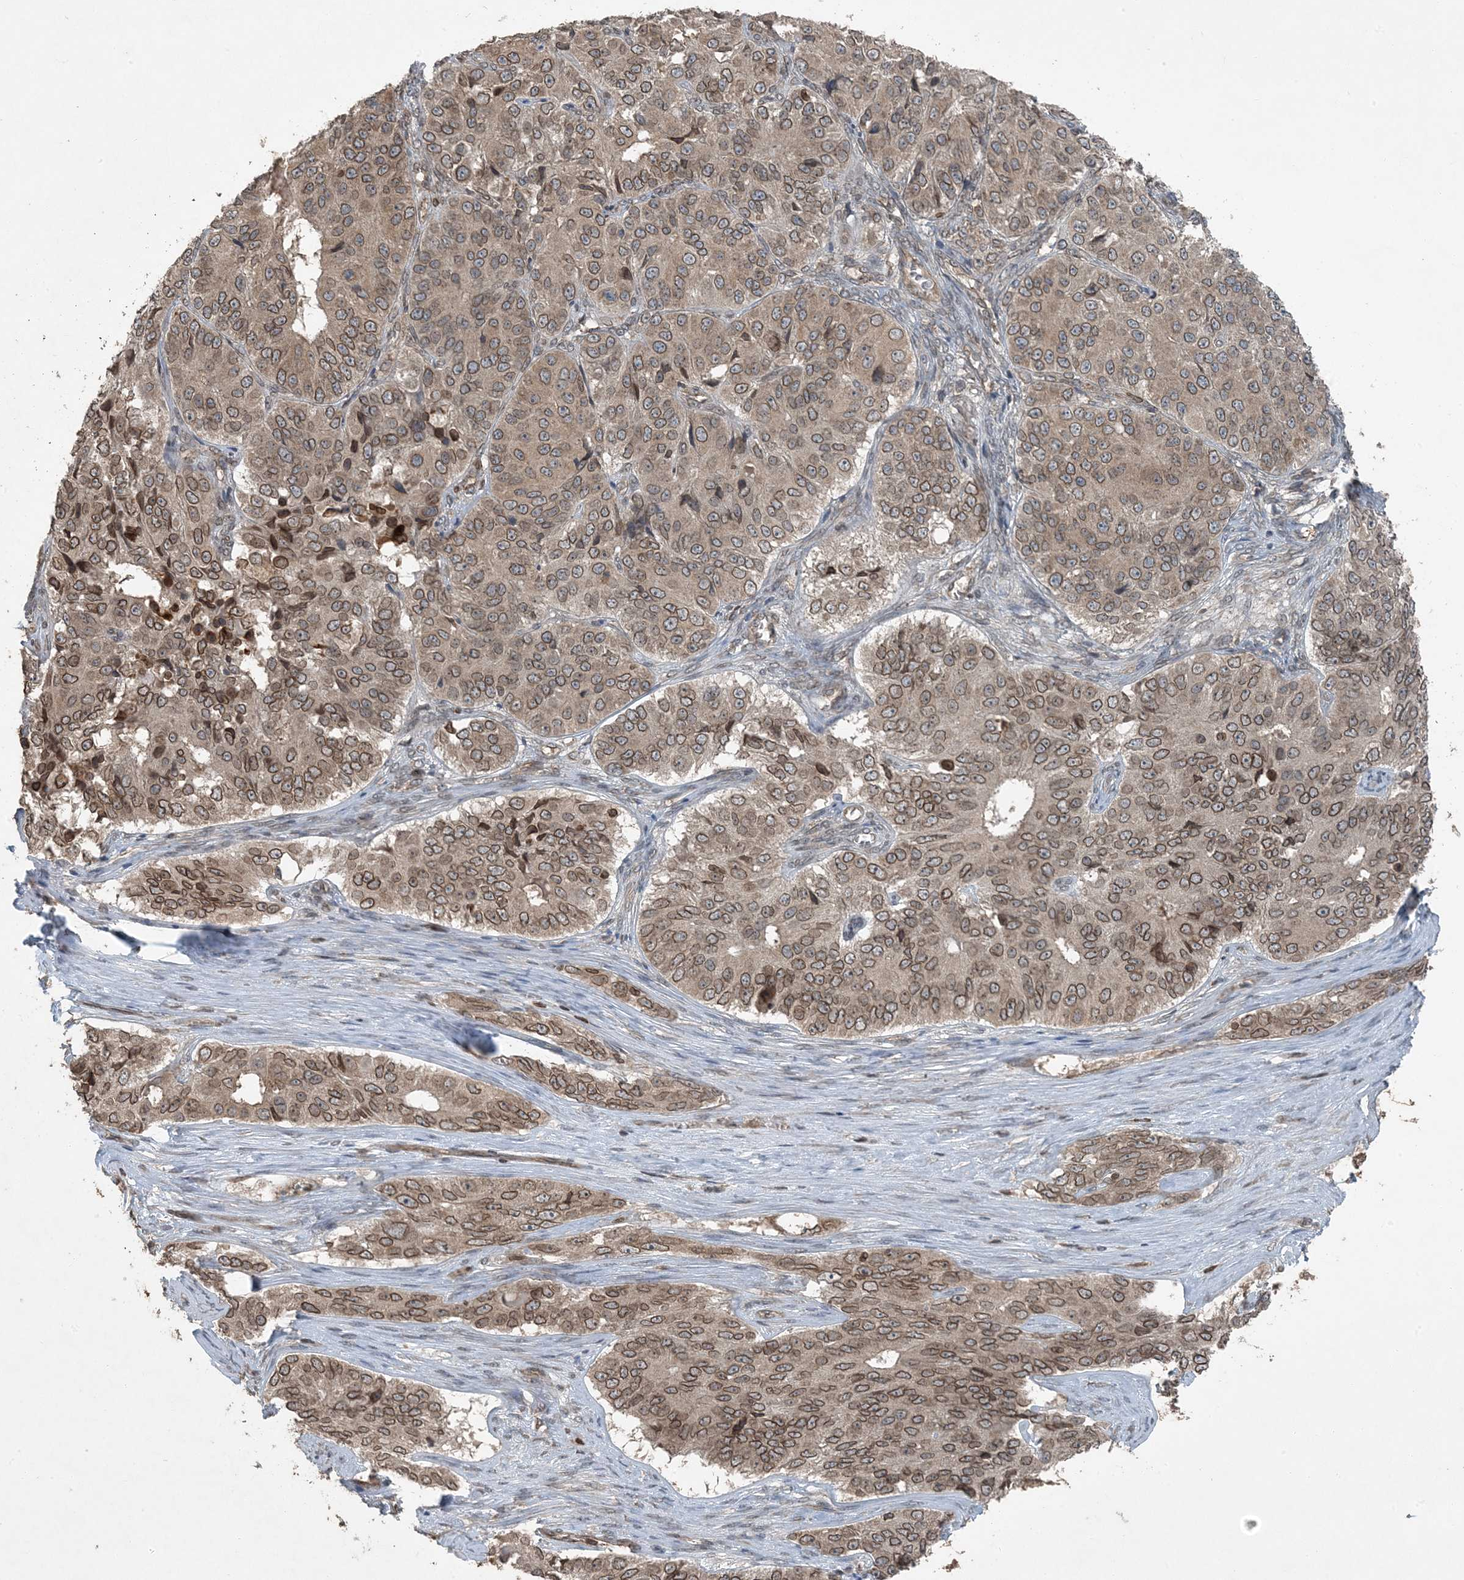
{"staining": {"intensity": "moderate", "quantity": ">75%", "location": "cytoplasmic/membranous,nuclear"}, "tissue": "ovarian cancer", "cell_type": "Tumor cells", "image_type": "cancer", "snomed": [{"axis": "morphology", "description": "Carcinoma, endometroid"}, {"axis": "topography", "description": "Ovary"}], "caption": "Endometroid carcinoma (ovarian) tissue demonstrates moderate cytoplasmic/membranous and nuclear expression in approximately >75% of tumor cells, visualized by immunohistochemistry.", "gene": "ZFAND2B", "patient": {"sex": "female", "age": 51}}